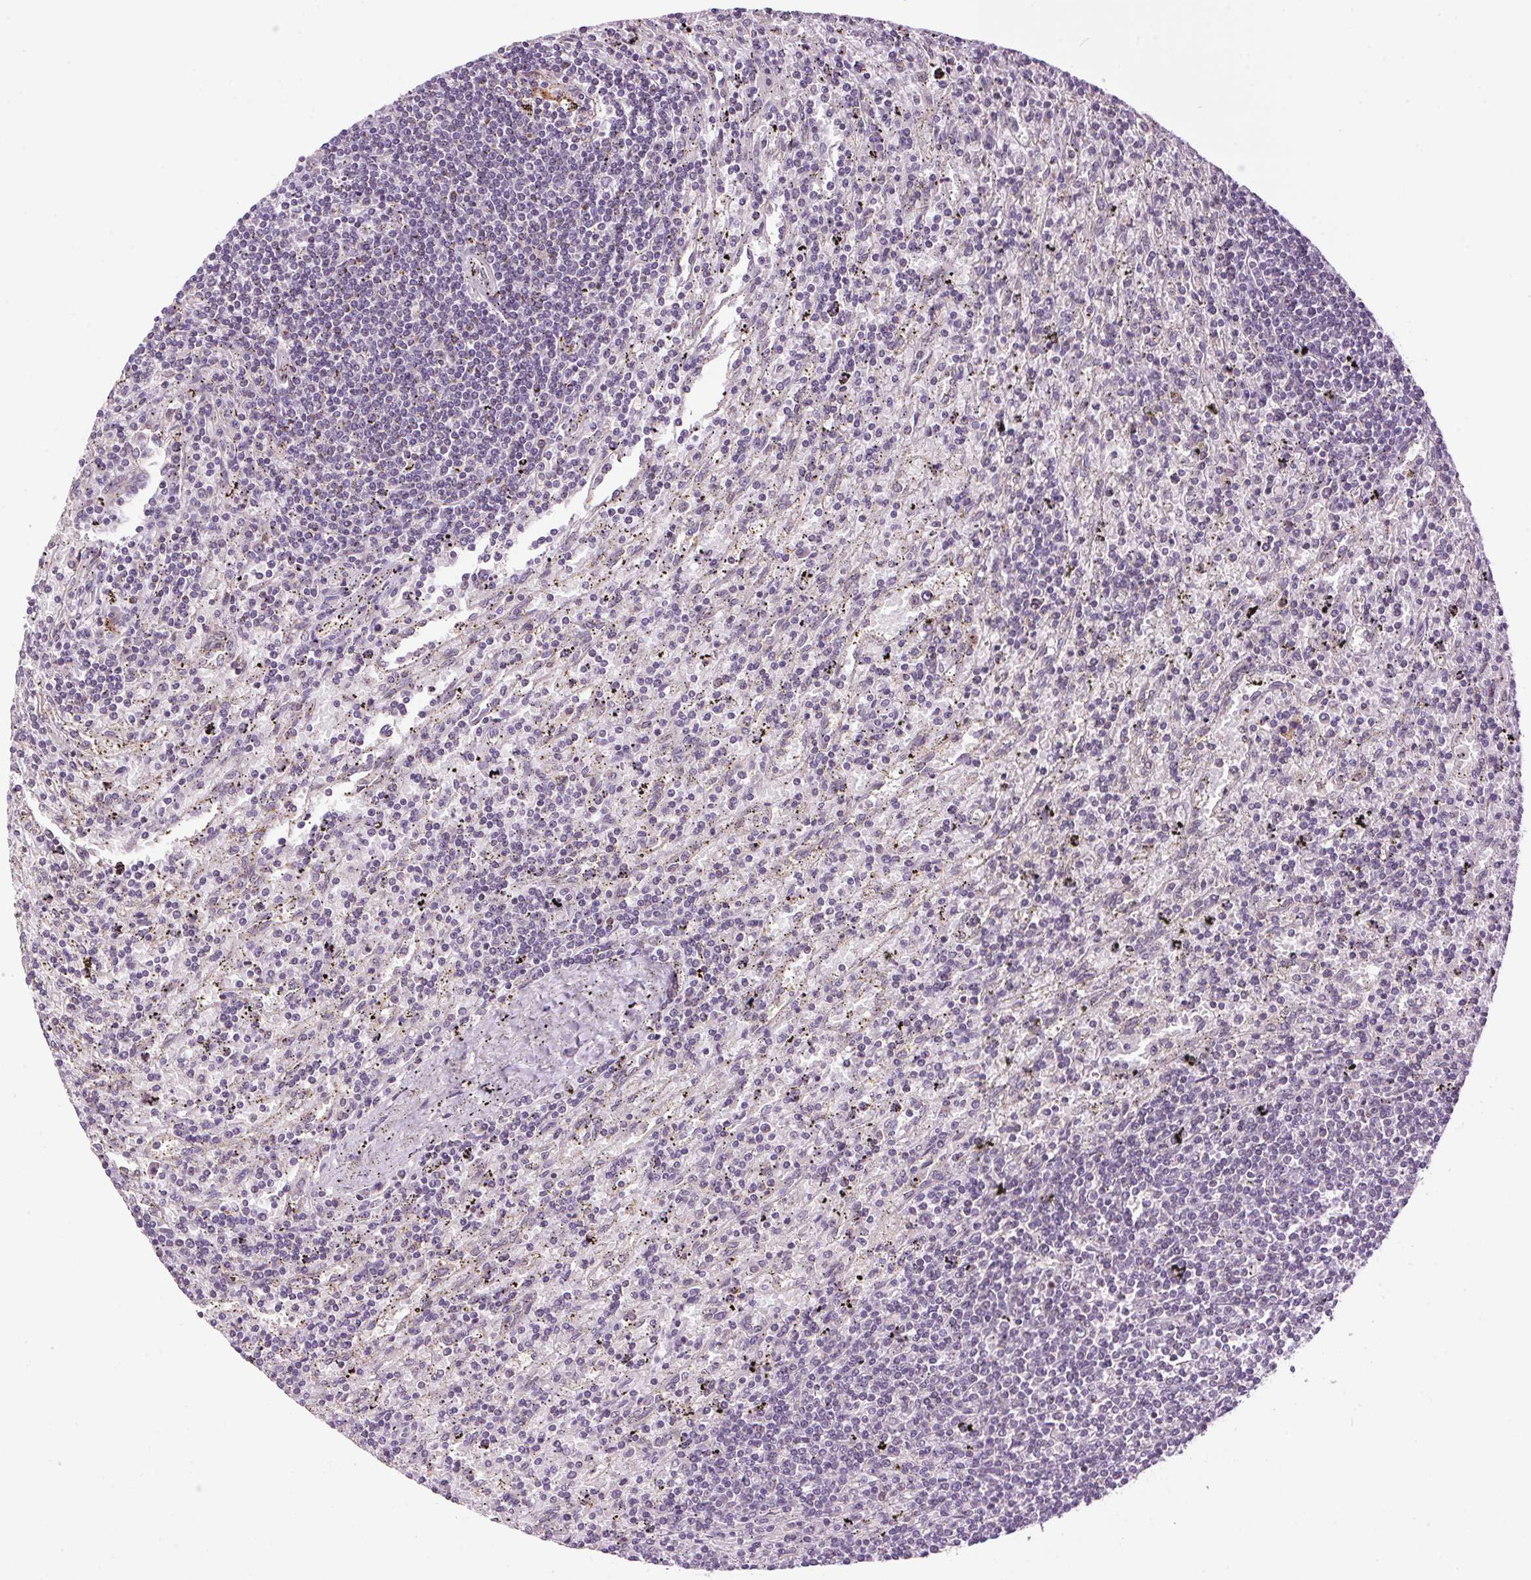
{"staining": {"intensity": "negative", "quantity": "none", "location": "none"}, "tissue": "lymphoma", "cell_type": "Tumor cells", "image_type": "cancer", "snomed": [{"axis": "morphology", "description": "Malignant lymphoma, non-Hodgkin's type, Low grade"}, {"axis": "topography", "description": "Spleen"}], "caption": "A high-resolution image shows immunohistochemistry (IHC) staining of malignant lymphoma, non-Hodgkin's type (low-grade), which displays no significant expression in tumor cells.", "gene": "SMIM13", "patient": {"sex": "male", "age": 76}}